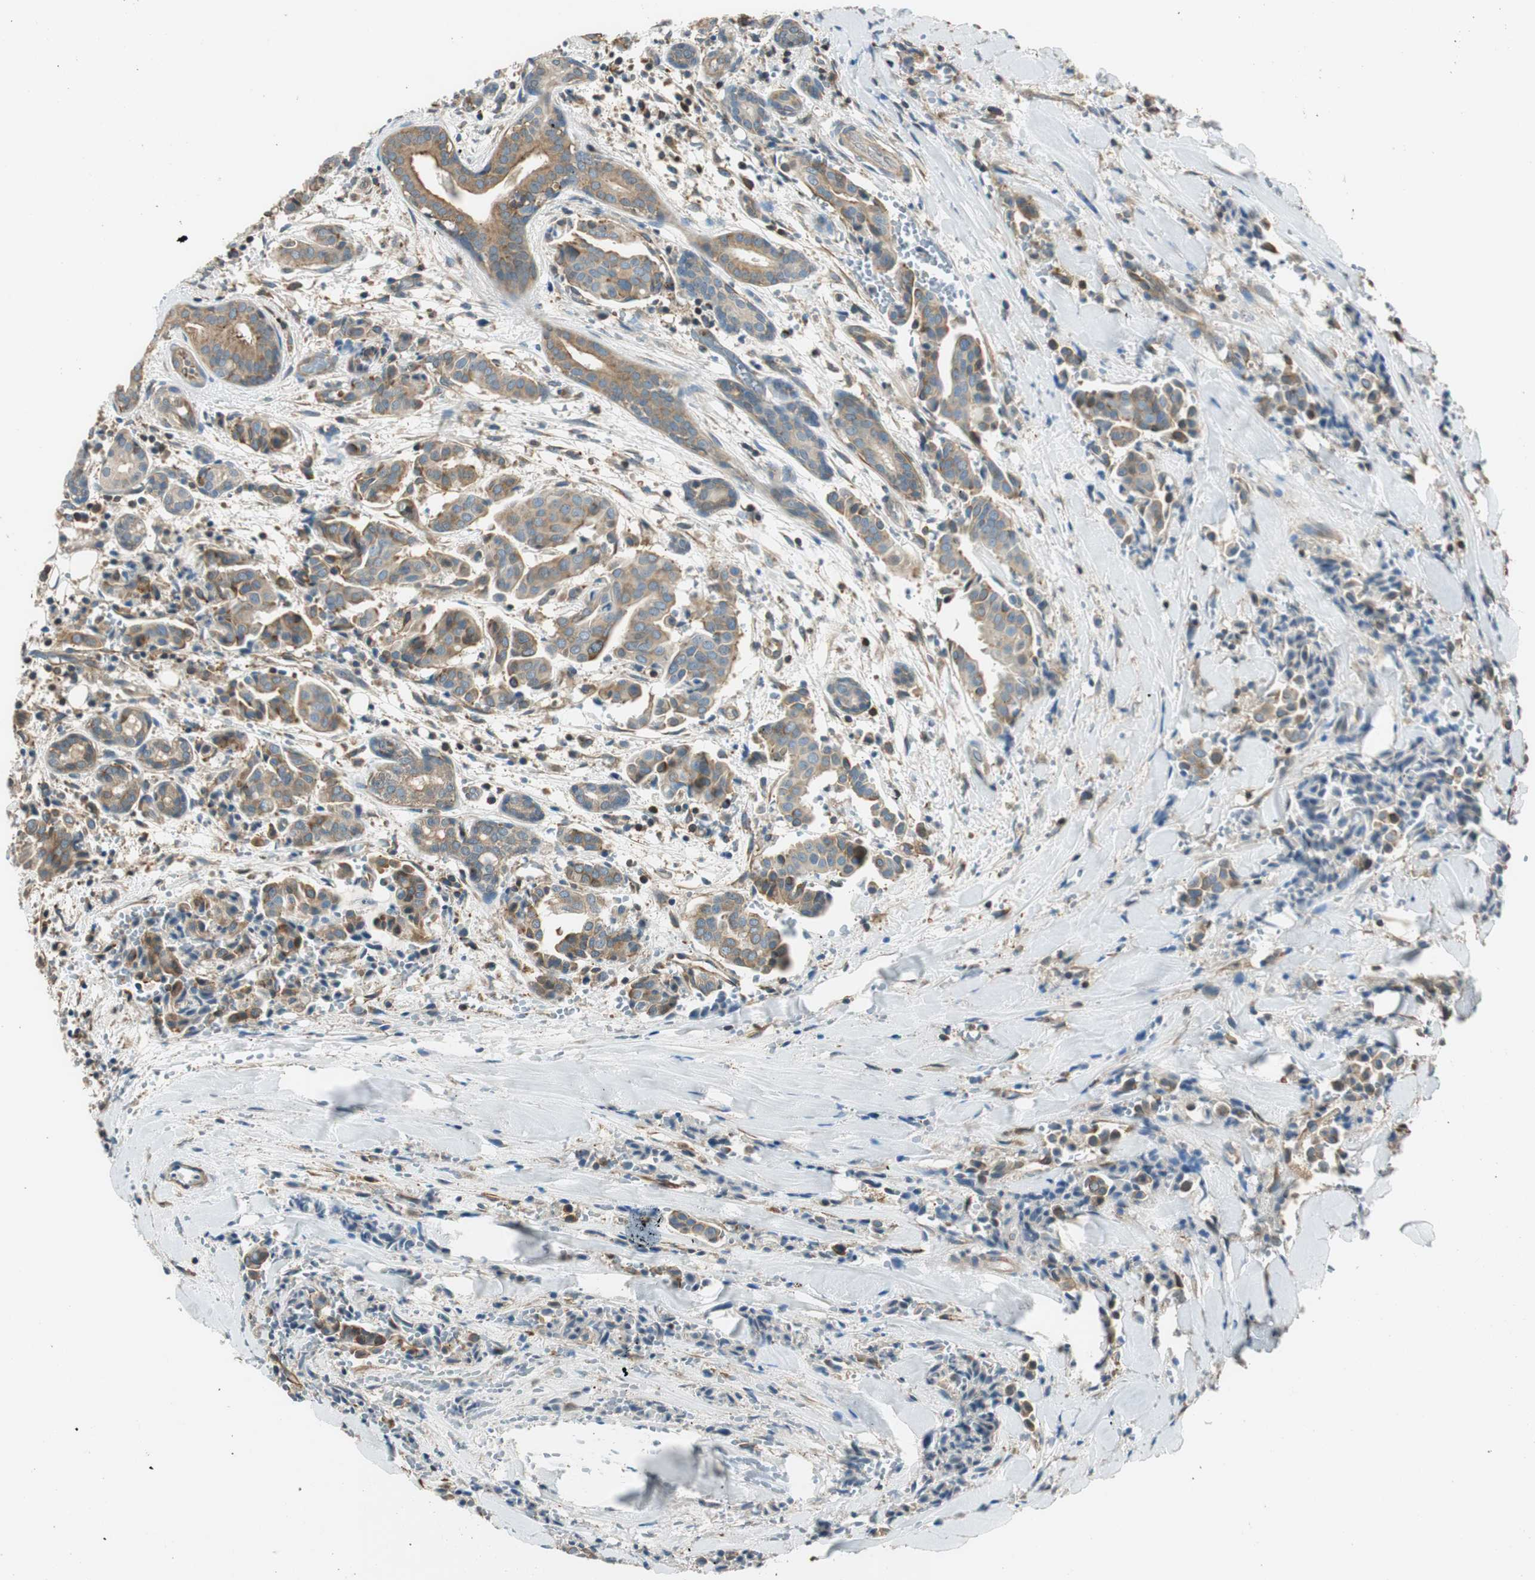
{"staining": {"intensity": "moderate", "quantity": ">75%", "location": "cytoplasmic/membranous"}, "tissue": "head and neck cancer", "cell_type": "Tumor cells", "image_type": "cancer", "snomed": [{"axis": "morphology", "description": "Adenocarcinoma, NOS"}, {"axis": "topography", "description": "Salivary gland"}, {"axis": "topography", "description": "Head-Neck"}], "caption": "Protein expression by immunohistochemistry exhibits moderate cytoplasmic/membranous staining in approximately >75% of tumor cells in head and neck cancer.", "gene": "PI4K2B", "patient": {"sex": "female", "age": 59}}